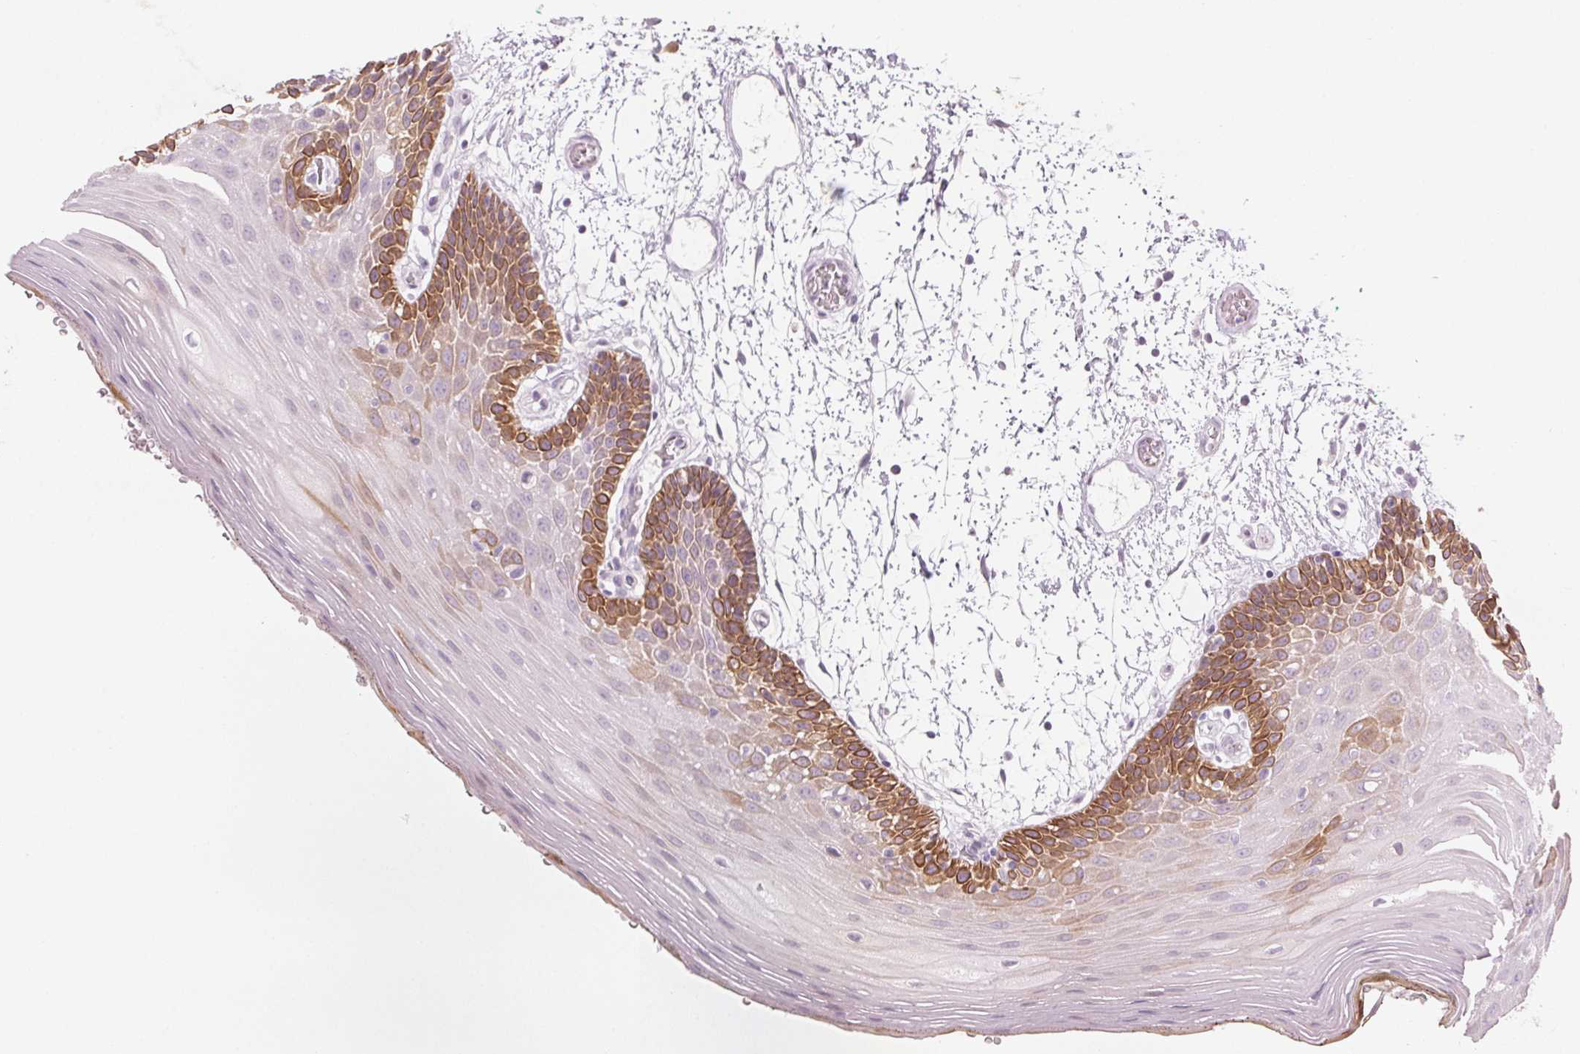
{"staining": {"intensity": "strong", "quantity": "25%-75%", "location": "cytoplasmic/membranous"}, "tissue": "oral mucosa", "cell_type": "Squamous epithelial cells", "image_type": "normal", "snomed": [{"axis": "morphology", "description": "Normal tissue, NOS"}, {"axis": "morphology", "description": "Squamous cell carcinoma, NOS"}, {"axis": "topography", "description": "Oral tissue"}, {"axis": "topography", "description": "Head-Neck"}], "caption": "Strong cytoplasmic/membranous protein expression is seen in about 25%-75% of squamous epithelial cells in oral mucosa. The protein is shown in brown color, while the nuclei are stained blue.", "gene": "SCTR", "patient": {"sex": "male", "age": 52}}